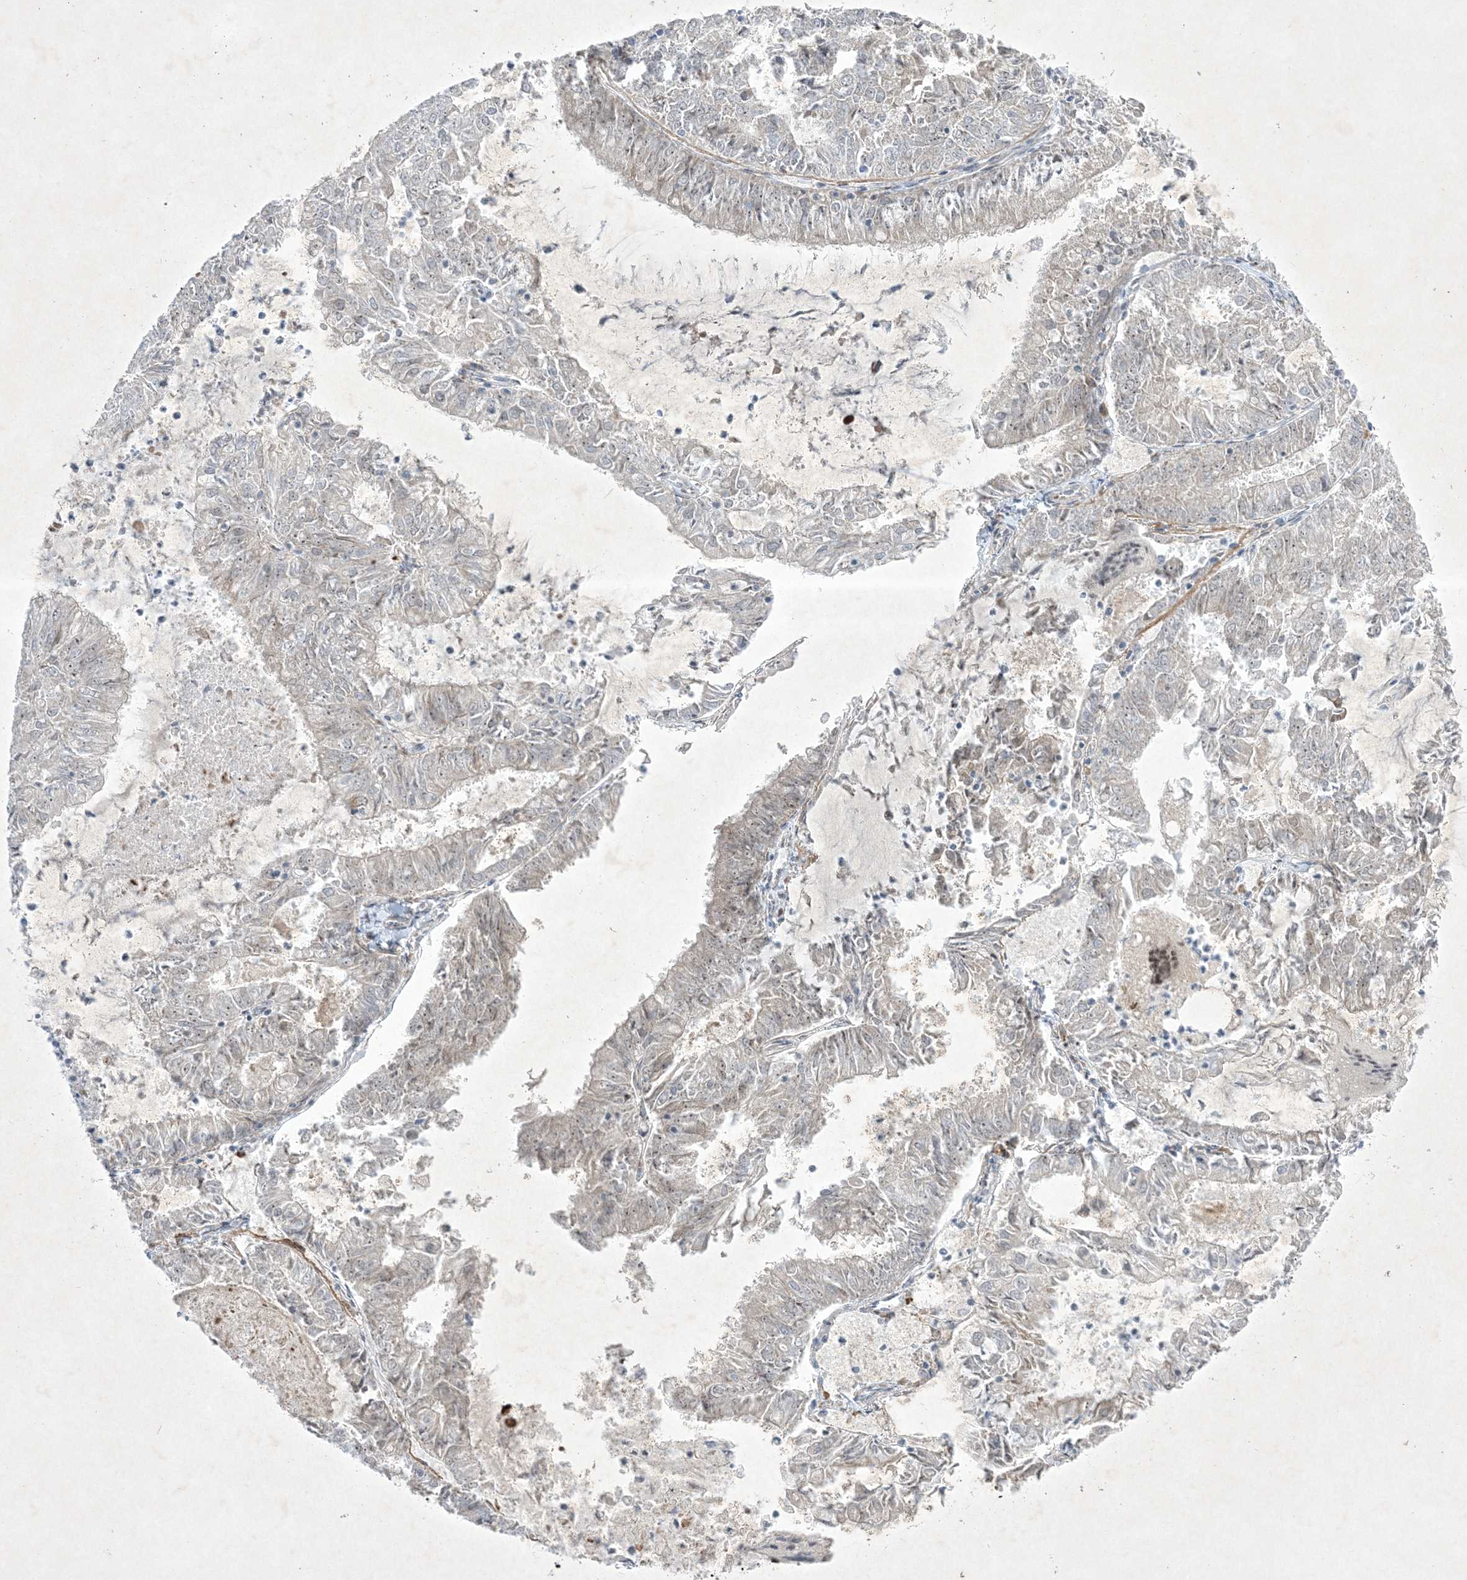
{"staining": {"intensity": "weak", "quantity": "<25%", "location": "nuclear"}, "tissue": "endometrial cancer", "cell_type": "Tumor cells", "image_type": "cancer", "snomed": [{"axis": "morphology", "description": "Adenocarcinoma, NOS"}, {"axis": "topography", "description": "Endometrium"}], "caption": "Immunohistochemical staining of human endometrial cancer (adenocarcinoma) displays no significant positivity in tumor cells. The staining is performed using DAB (3,3'-diaminobenzidine) brown chromogen with nuclei counter-stained in using hematoxylin.", "gene": "SOGA3", "patient": {"sex": "female", "age": 57}}